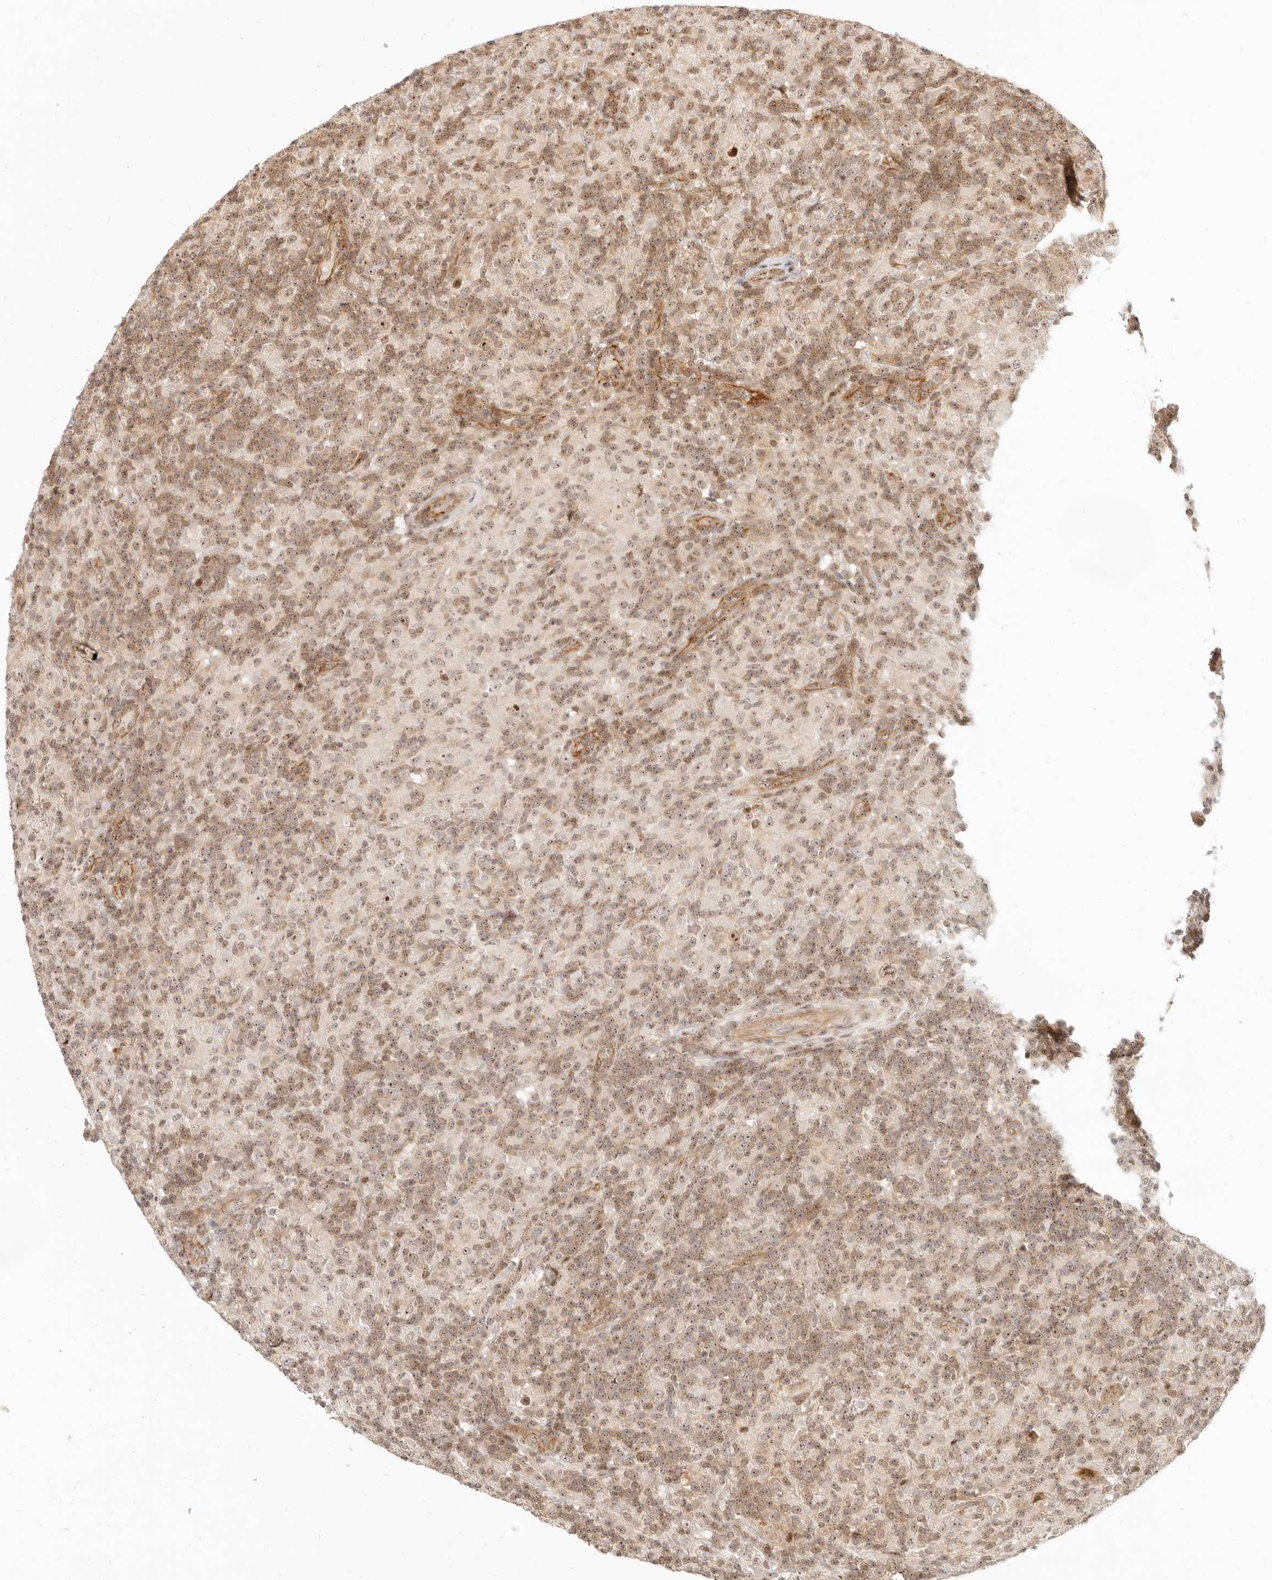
{"staining": {"intensity": "moderate", "quantity": ">75%", "location": "nuclear"}, "tissue": "lymphoma", "cell_type": "Tumor cells", "image_type": "cancer", "snomed": [{"axis": "morphology", "description": "Hodgkin's disease, NOS"}, {"axis": "topography", "description": "Lymph node"}], "caption": "Tumor cells show medium levels of moderate nuclear staining in approximately >75% of cells in human lymphoma.", "gene": "BAP1", "patient": {"sex": "male", "age": 70}}